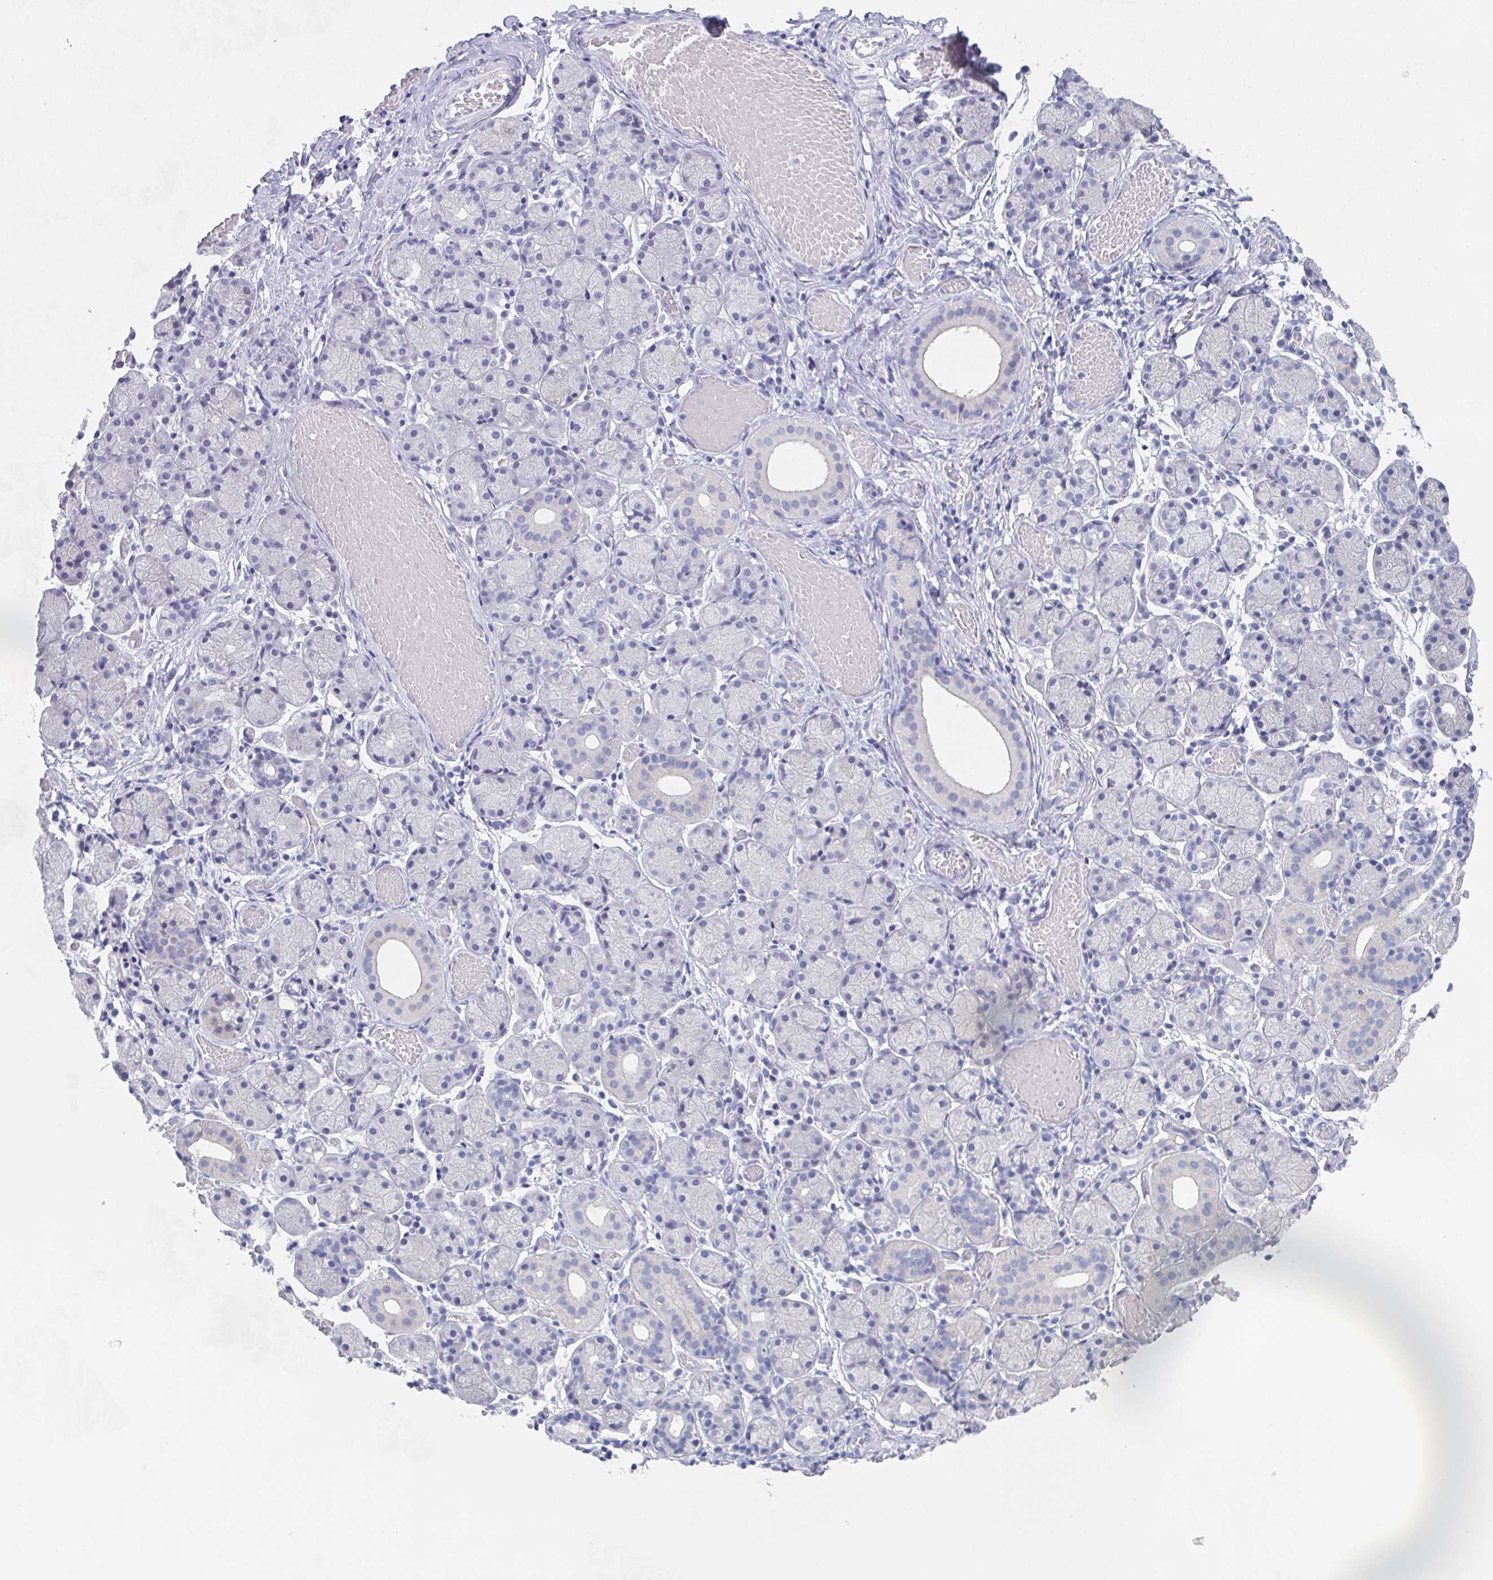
{"staining": {"intensity": "negative", "quantity": "none", "location": "none"}, "tissue": "salivary gland", "cell_type": "Glandular cells", "image_type": "normal", "snomed": [{"axis": "morphology", "description": "Normal tissue, NOS"}, {"axis": "topography", "description": "Salivary gland"}], "caption": "The immunohistochemistry (IHC) micrograph has no significant expression in glandular cells of salivary gland. The staining is performed using DAB (3,3'-diaminobenzidine) brown chromogen with nuclei counter-stained in using hematoxylin.", "gene": "DYDC2", "patient": {"sex": "female", "age": 24}}